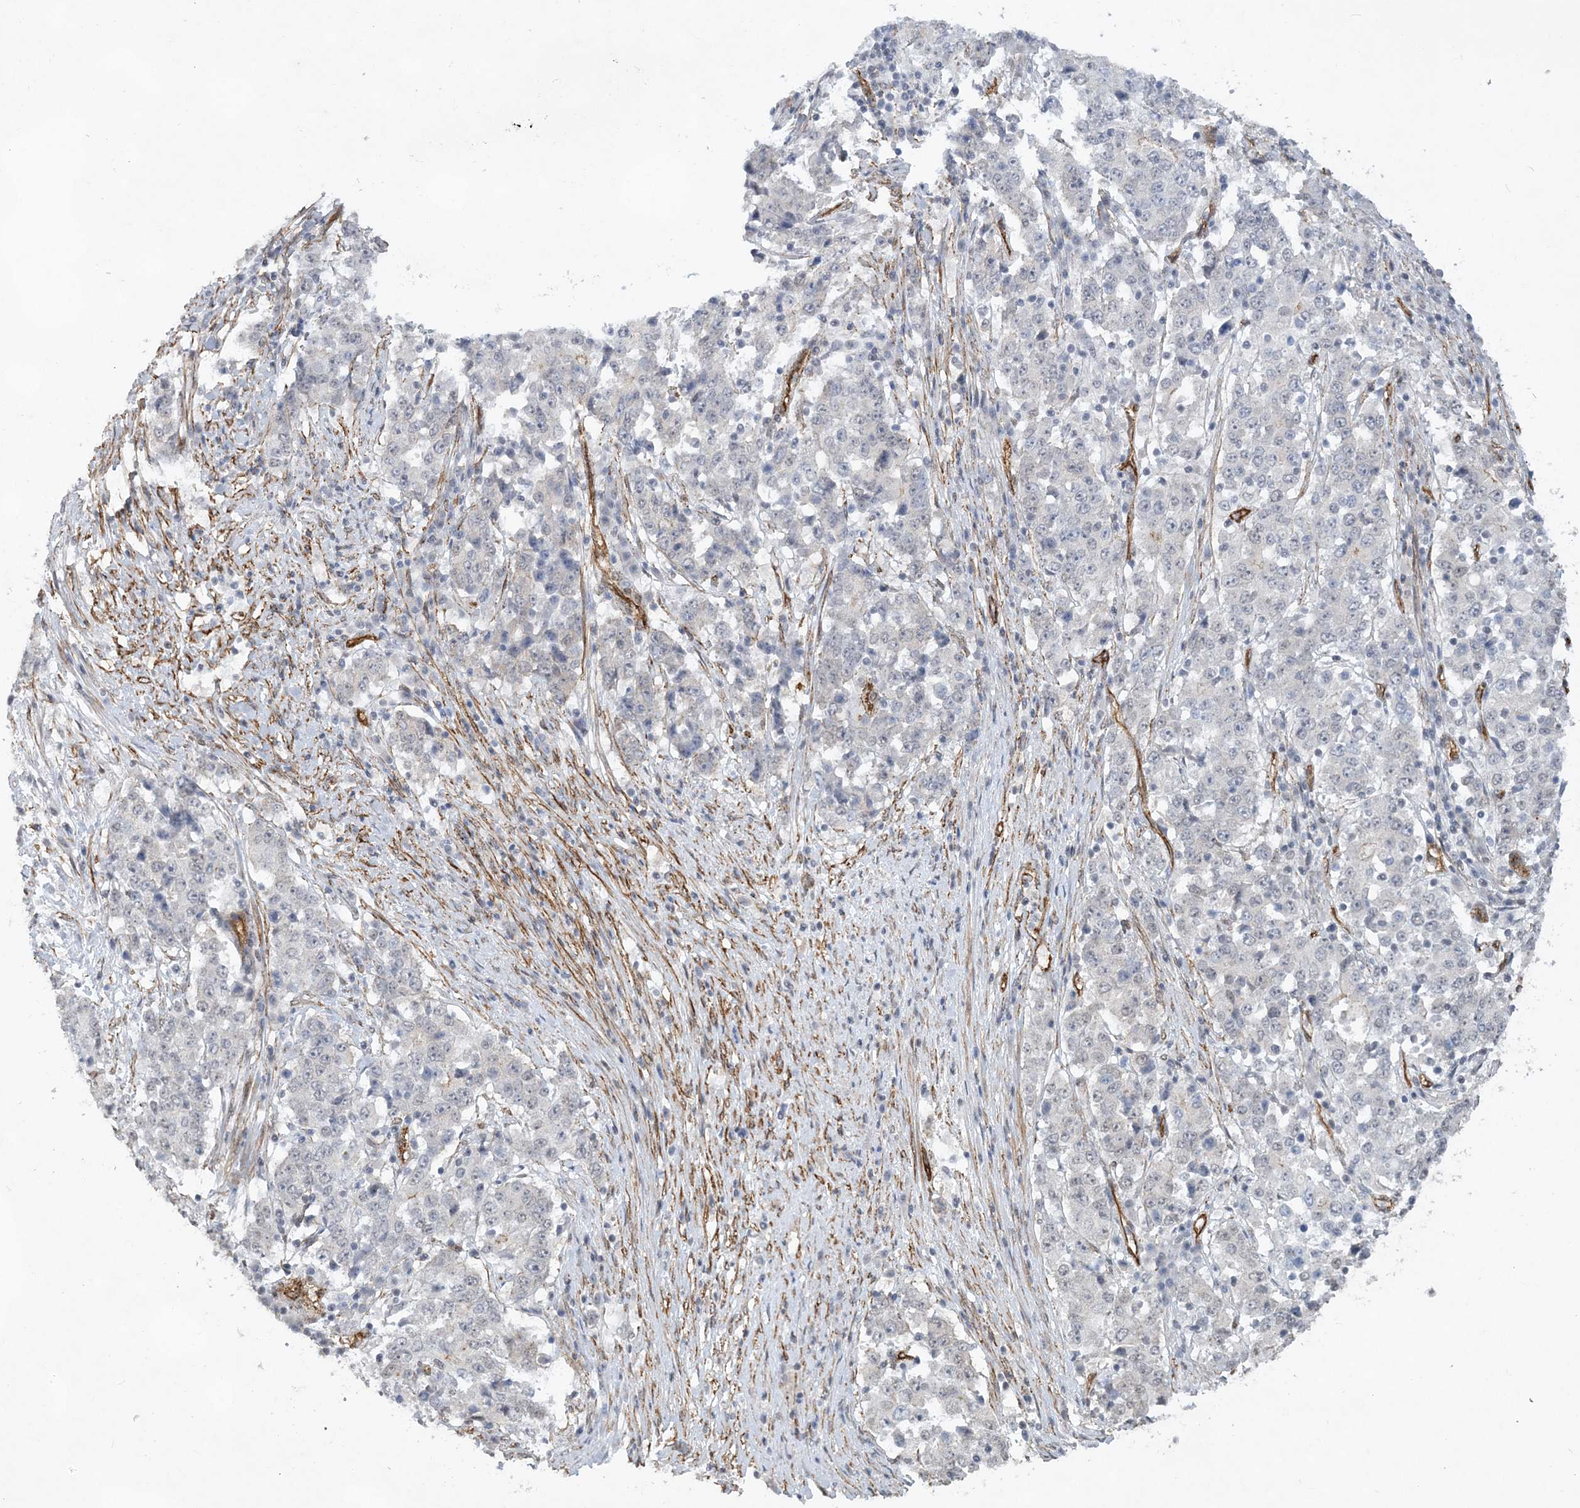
{"staining": {"intensity": "negative", "quantity": "none", "location": "none"}, "tissue": "stomach cancer", "cell_type": "Tumor cells", "image_type": "cancer", "snomed": [{"axis": "morphology", "description": "Adenocarcinoma, NOS"}, {"axis": "topography", "description": "Stomach"}], "caption": "Stomach cancer stained for a protein using immunohistochemistry (IHC) reveals no positivity tumor cells.", "gene": "RAI14", "patient": {"sex": "male", "age": 59}}